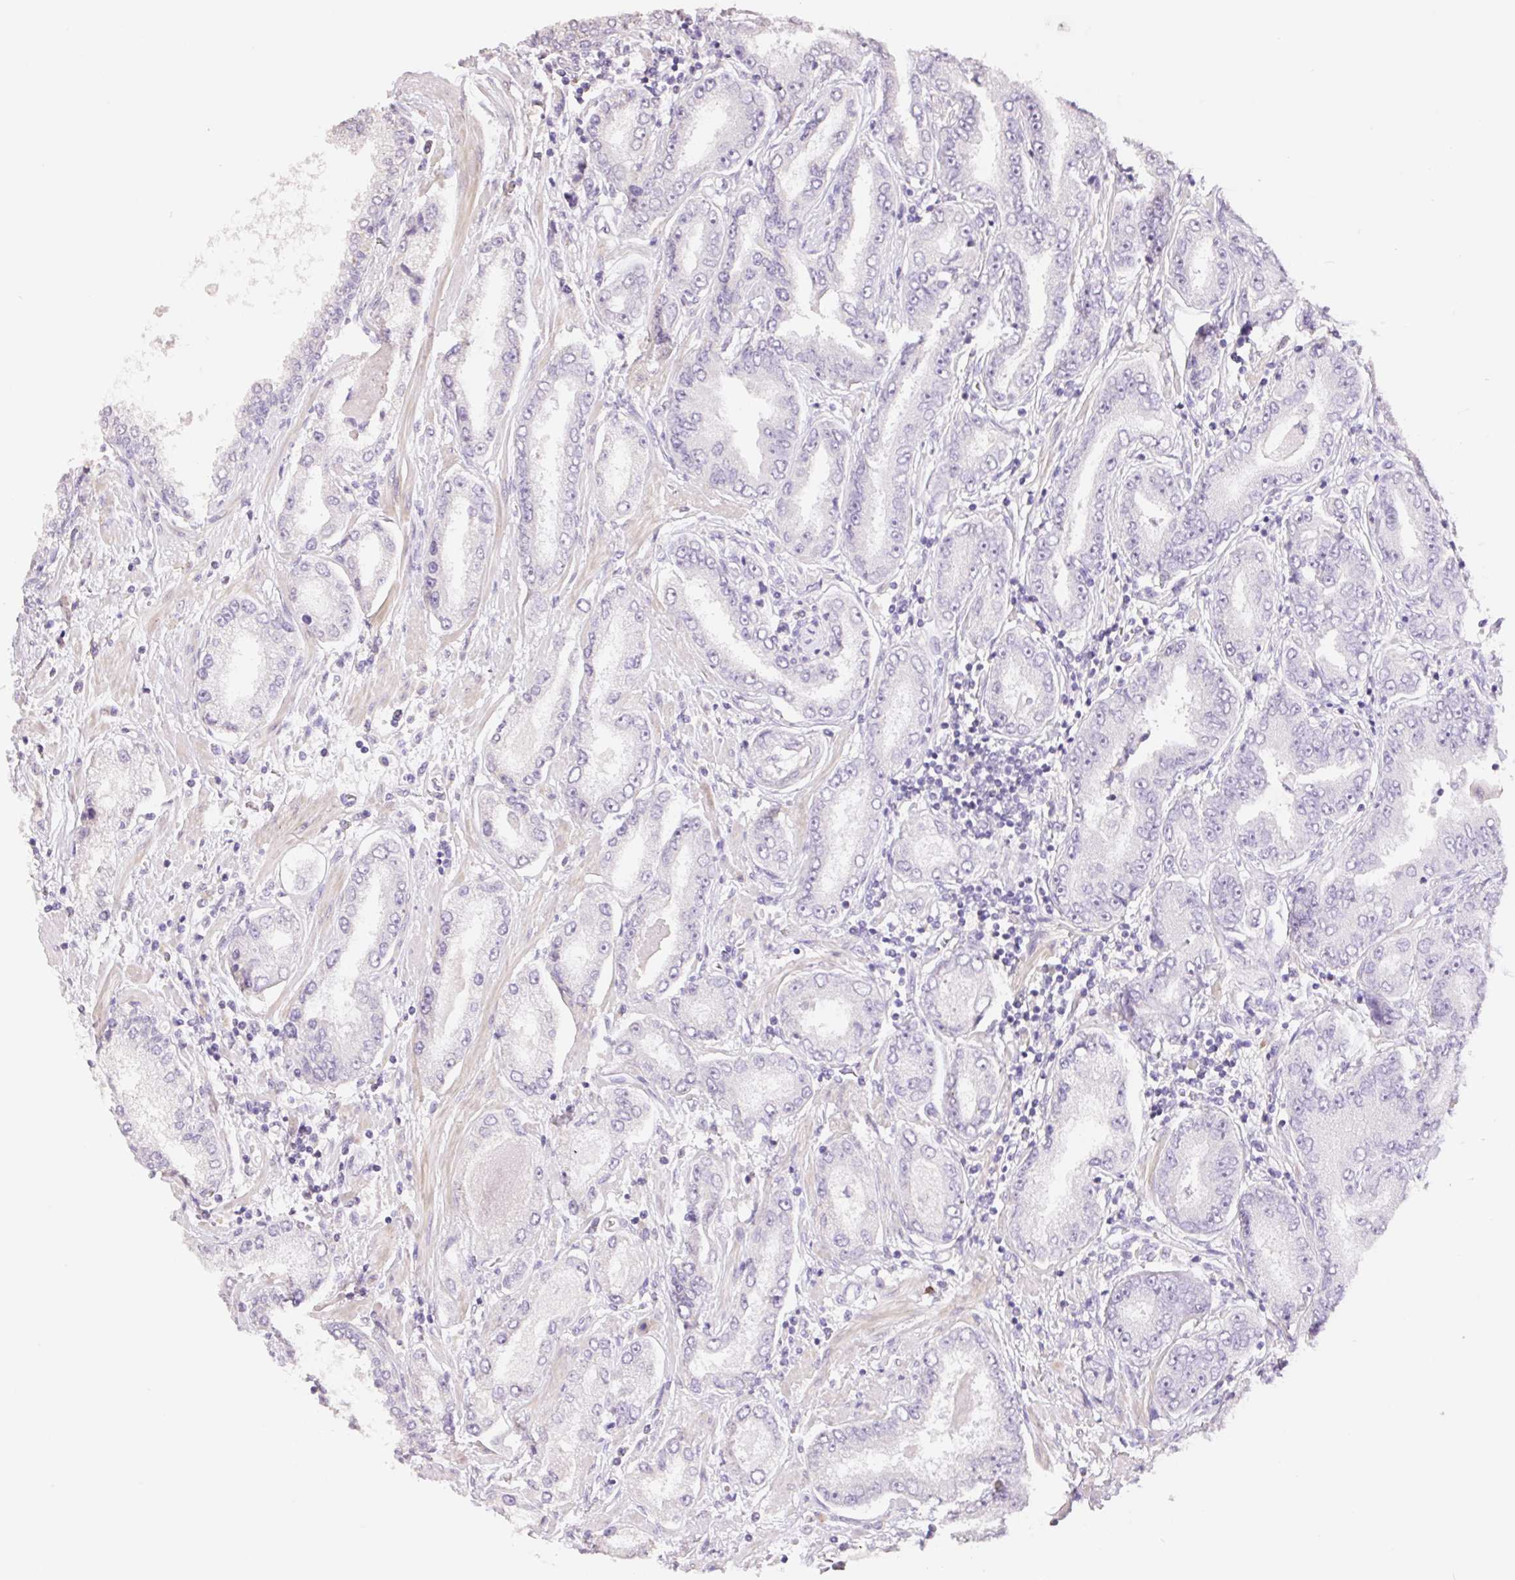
{"staining": {"intensity": "negative", "quantity": "none", "location": "none"}, "tissue": "prostate cancer", "cell_type": "Tumor cells", "image_type": "cancer", "snomed": [{"axis": "morphology", "description": "Adenocarcinoma, High grade"}, {"axis": "topography", "description": "Prostate"}], "caption": "A high-resolution micrograph shows immunohistochemistry (IHC) staining of prostate cancer (high-grade adenocarcinoma), which displays no significant staining in tumor cells.", "gene": "HCRTR2", "patient": {"sex": "male", "age": 72}}